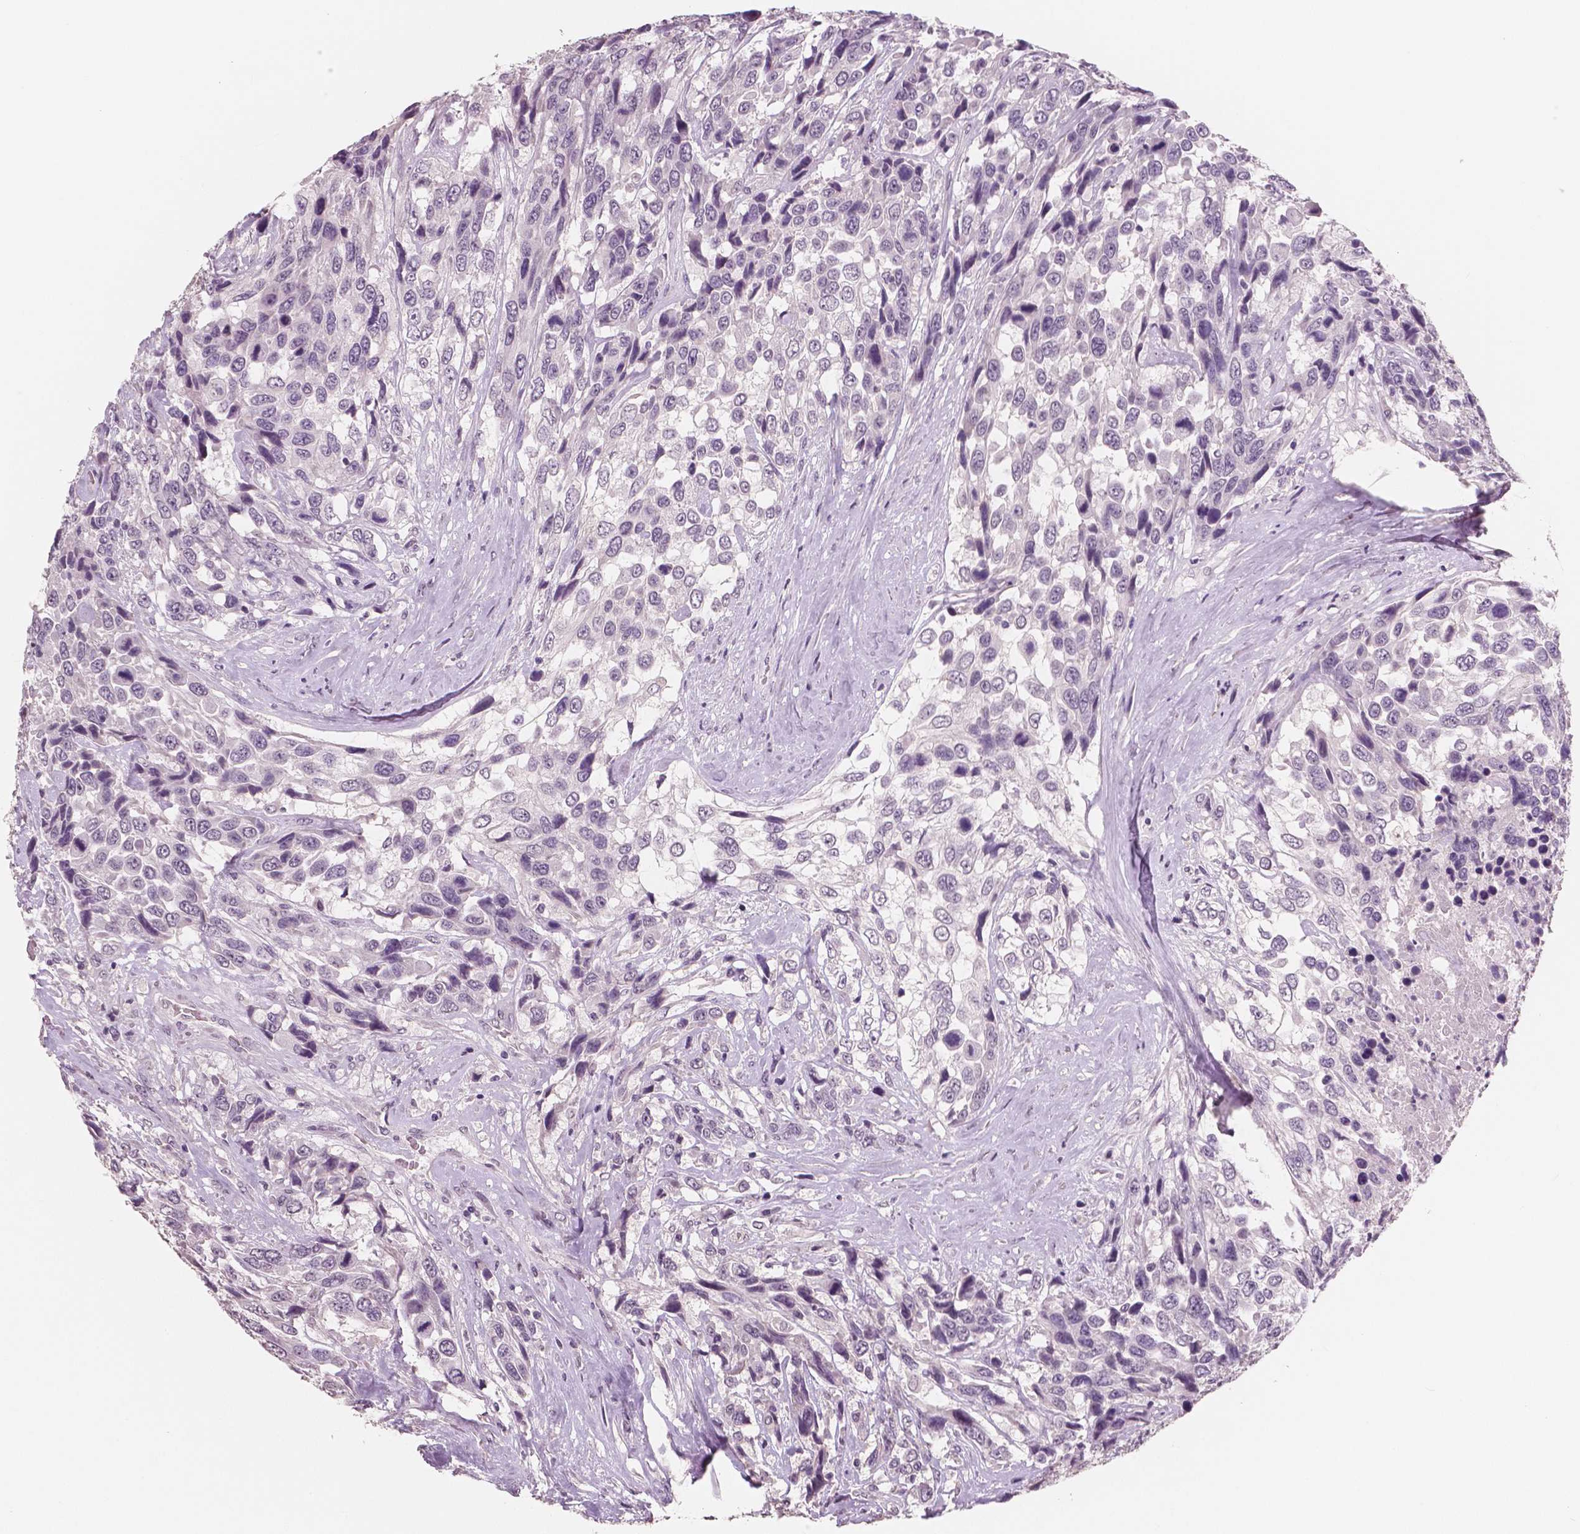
{"staining": {"intensity": "negative", "quantity": "none", "location": "none"}, "tissue": "urothelial cancer", "cell_type": "Tumor cells", "image_type": "cancer", "snomed": [{"axis": "morphology", "description": "Urothelial carcinoma, High grade"}, {"axis": "topography", "description": "Urinary bladder"}], "caption": "DAB (3,3'-diaminobenzidine) immunohistochemical staining of urothelial cancer exhibits no significant positivity in tumor cells.", "gene": "NECAB1", "patient": {"sex": "female", "age": 70}}